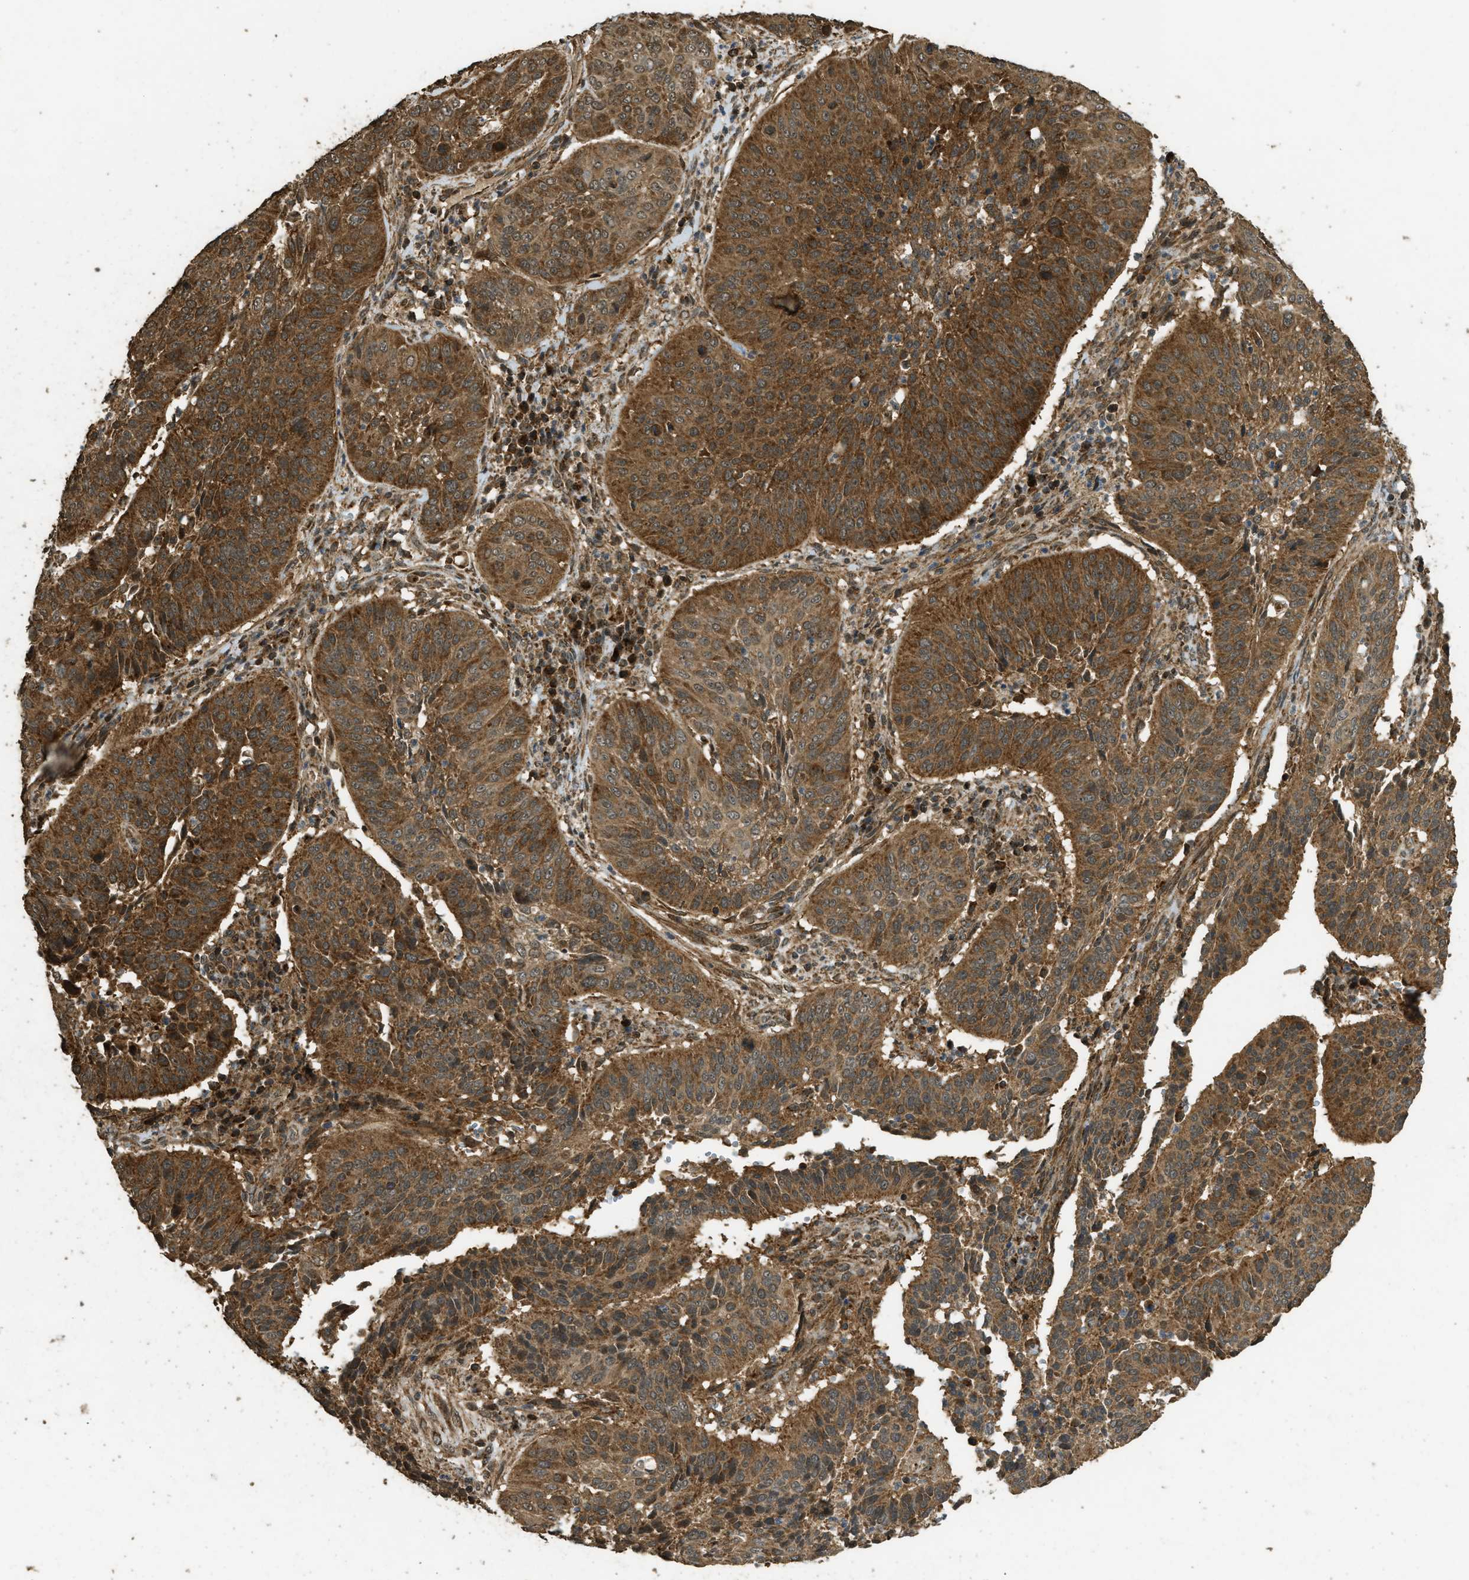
{"staining": {"intensity": "strong", "quantity": ">75%", "location": "cytoplasmic/membranous"}, "tissue": "cervical cancer", "cell_type": "Tumor cells", "image_type": "cancer", "snomed": [{"axis": "morphology", "description": "Normal tissue, NOS"}, {"axis": "morphology", "description": "Squamous cell carcinoma, NOS"}, {"axis": "topography", "description": "Cervix"}], "caption": "Strong cytoplasmic/membranous positivity for a protein is identified in approximately >75% of tumor cells of cervical squamous cell carcinoma using immunohistochemistry (IHC).", "gene": "CTPS1", "patient": {"sex": "female", "age": 39}}